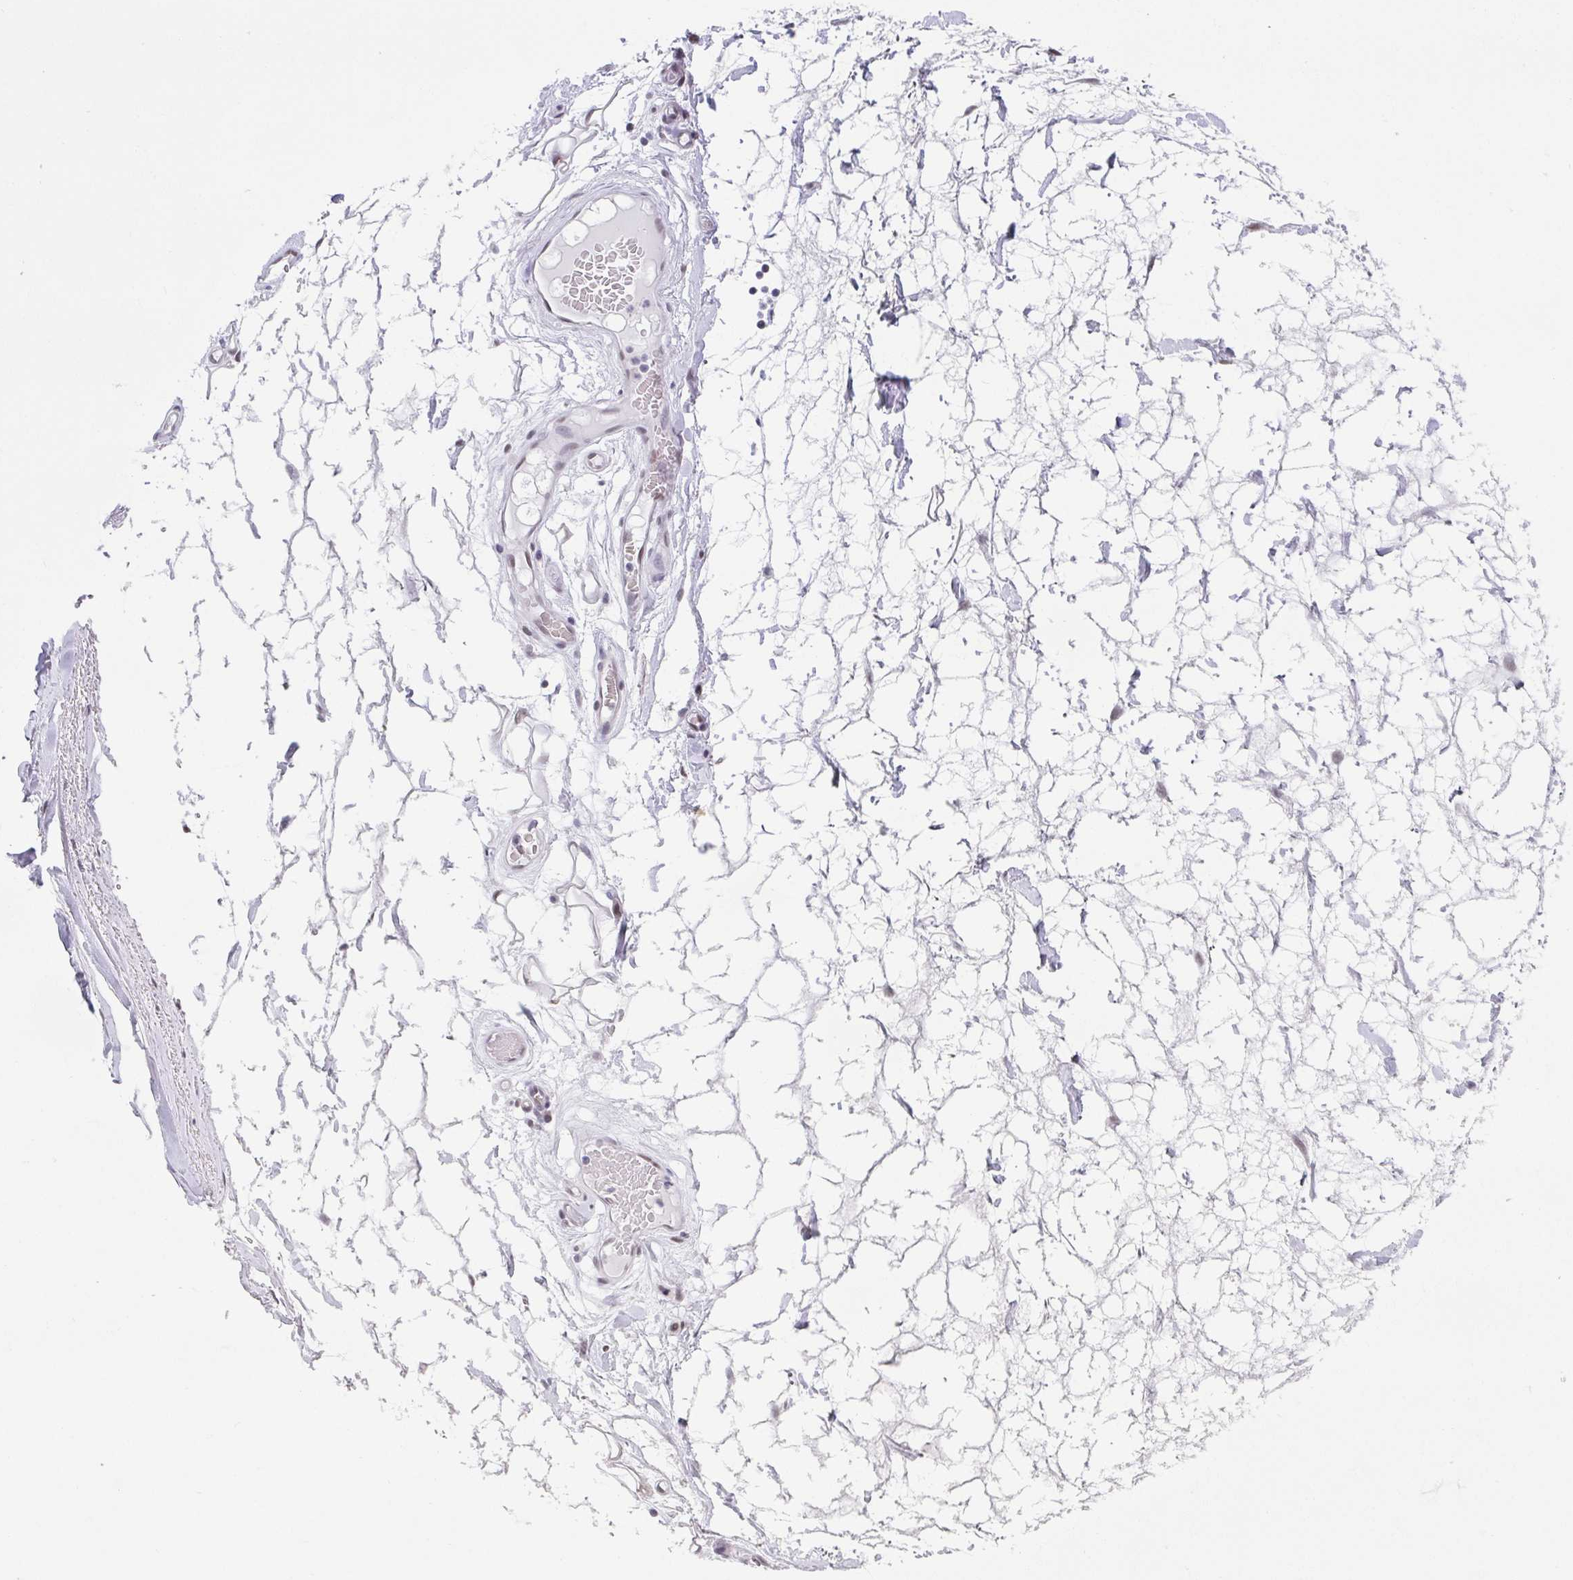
{"staining": {"intensity": "negative", "quantity": "none", "location": "none"}, "tissue": "adipose tissue", "cell_type": "Adipocytes", "image_type": "normal", "snomed": [{"axis": "morphology", "description": "Normal tissue, NOS"}, {"axis": "topography", "description": "Lymph node"}, {"axis": "topography", "description": "Cartilage tissue"}, {"axis": "topography", "description": "Nasopharynx"}], "caption": "Immunohistochemistry (IHC) image of unremarkable adipose tissue: adipose tissue stained with DAB shows no significant protein staining in adipocytes. (DAB immunohistochemistry visualized using brightfield microscopy, high magnification).", "gene": "SLC7A10", "patient": {"sex": "male", "age": 63}}